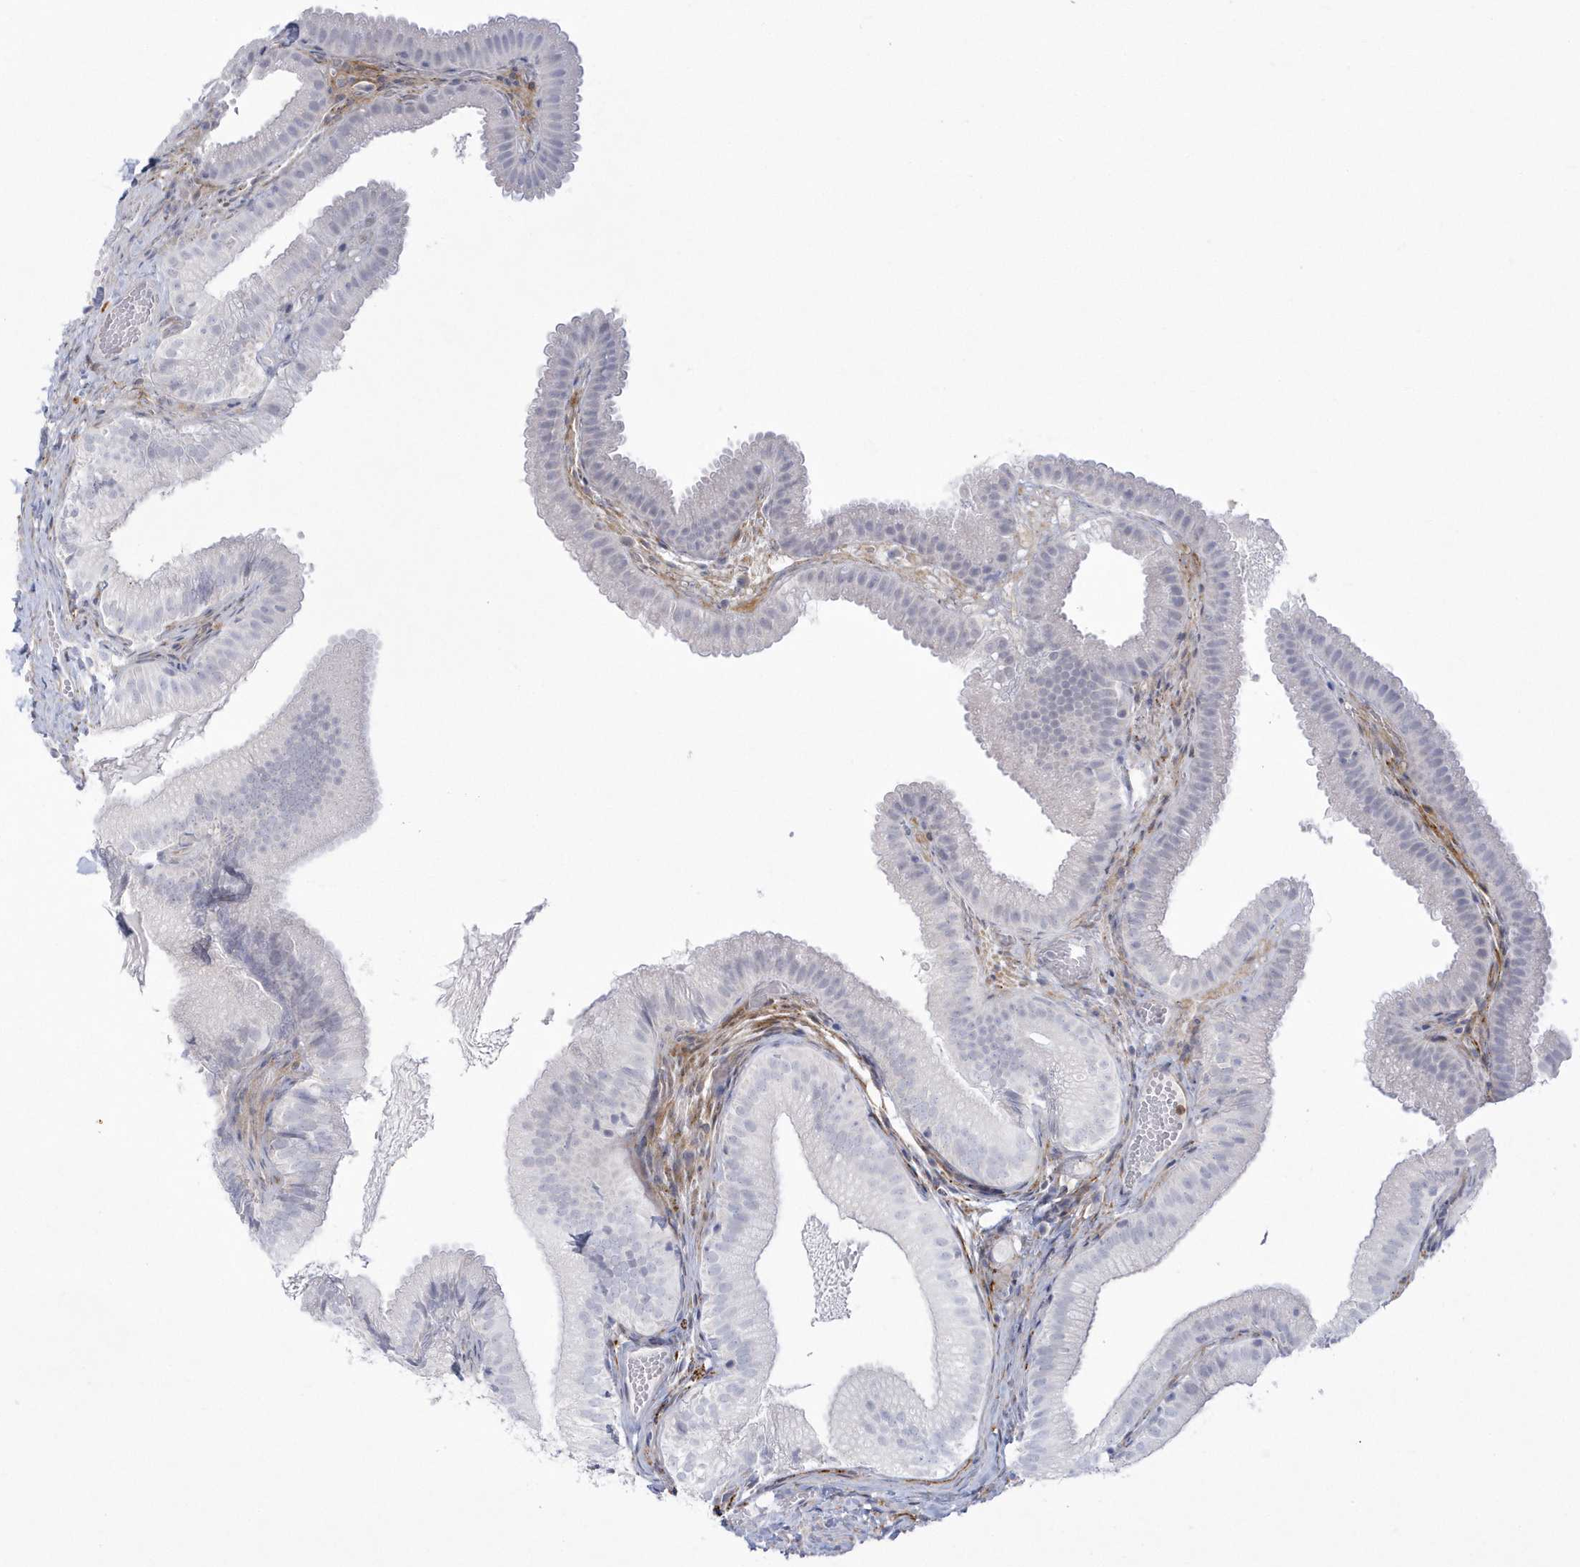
{"staining": {"intensity": "negative", "quantity": "none", "location": "none"}, "tissue": "gallbladder", "cell_type": "Glandular cells", "image_type": "normal", "snomed": [{"axis": "morphology", "description": "Normal tissue, NOS"}, {"axis": "topography", "description": "Gallbladder"}], "caption": "Glandular cells are negative for protein expression in benign human gallbladder. (Brightfield microscopy of DAB immunohistochemistry at high magnification).", "gene": "WDR27", "patient": {"sex": "female", "age": 30}}